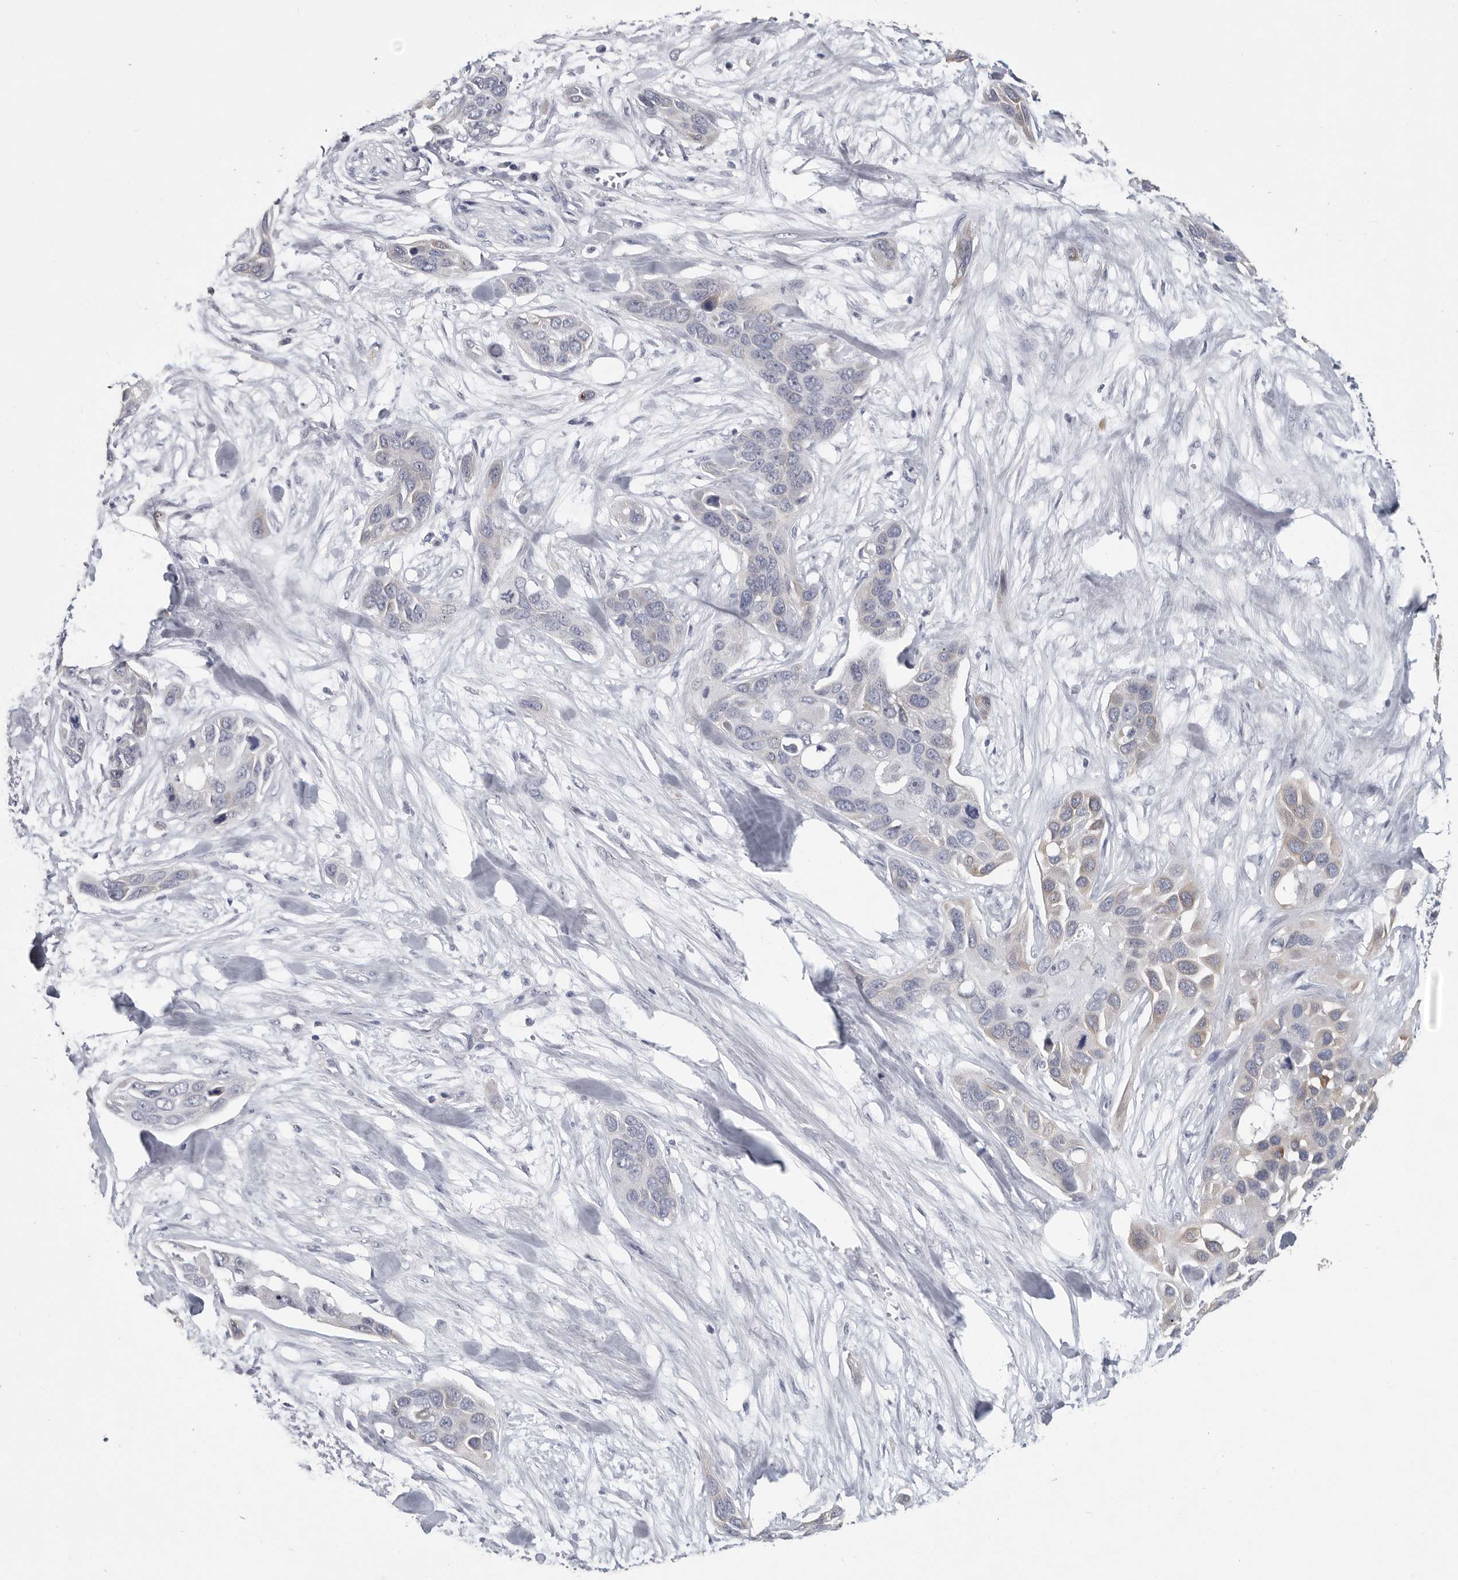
{"staining": {"intensity": "weak", "quantity": "<25%", "location": "cytoplasmic/membranous"}, "tissue": "pancreatic cancer", "cell_type": "Tumor cells", "image_type": "cancer", "snomed": [{"axis": "morphology", "description": "Adenocarcinoma, NOS"}, {"axis": "topography", "description": "Pancreas"}], "caption": "High power microscopy micrograph of an IHC histopathology image of adenocarcinoma (pancreatic), revealing no significant positivity in tumor cells.", "gene": "WRAP73", "patient": {"sex": "female", "age": 60}}